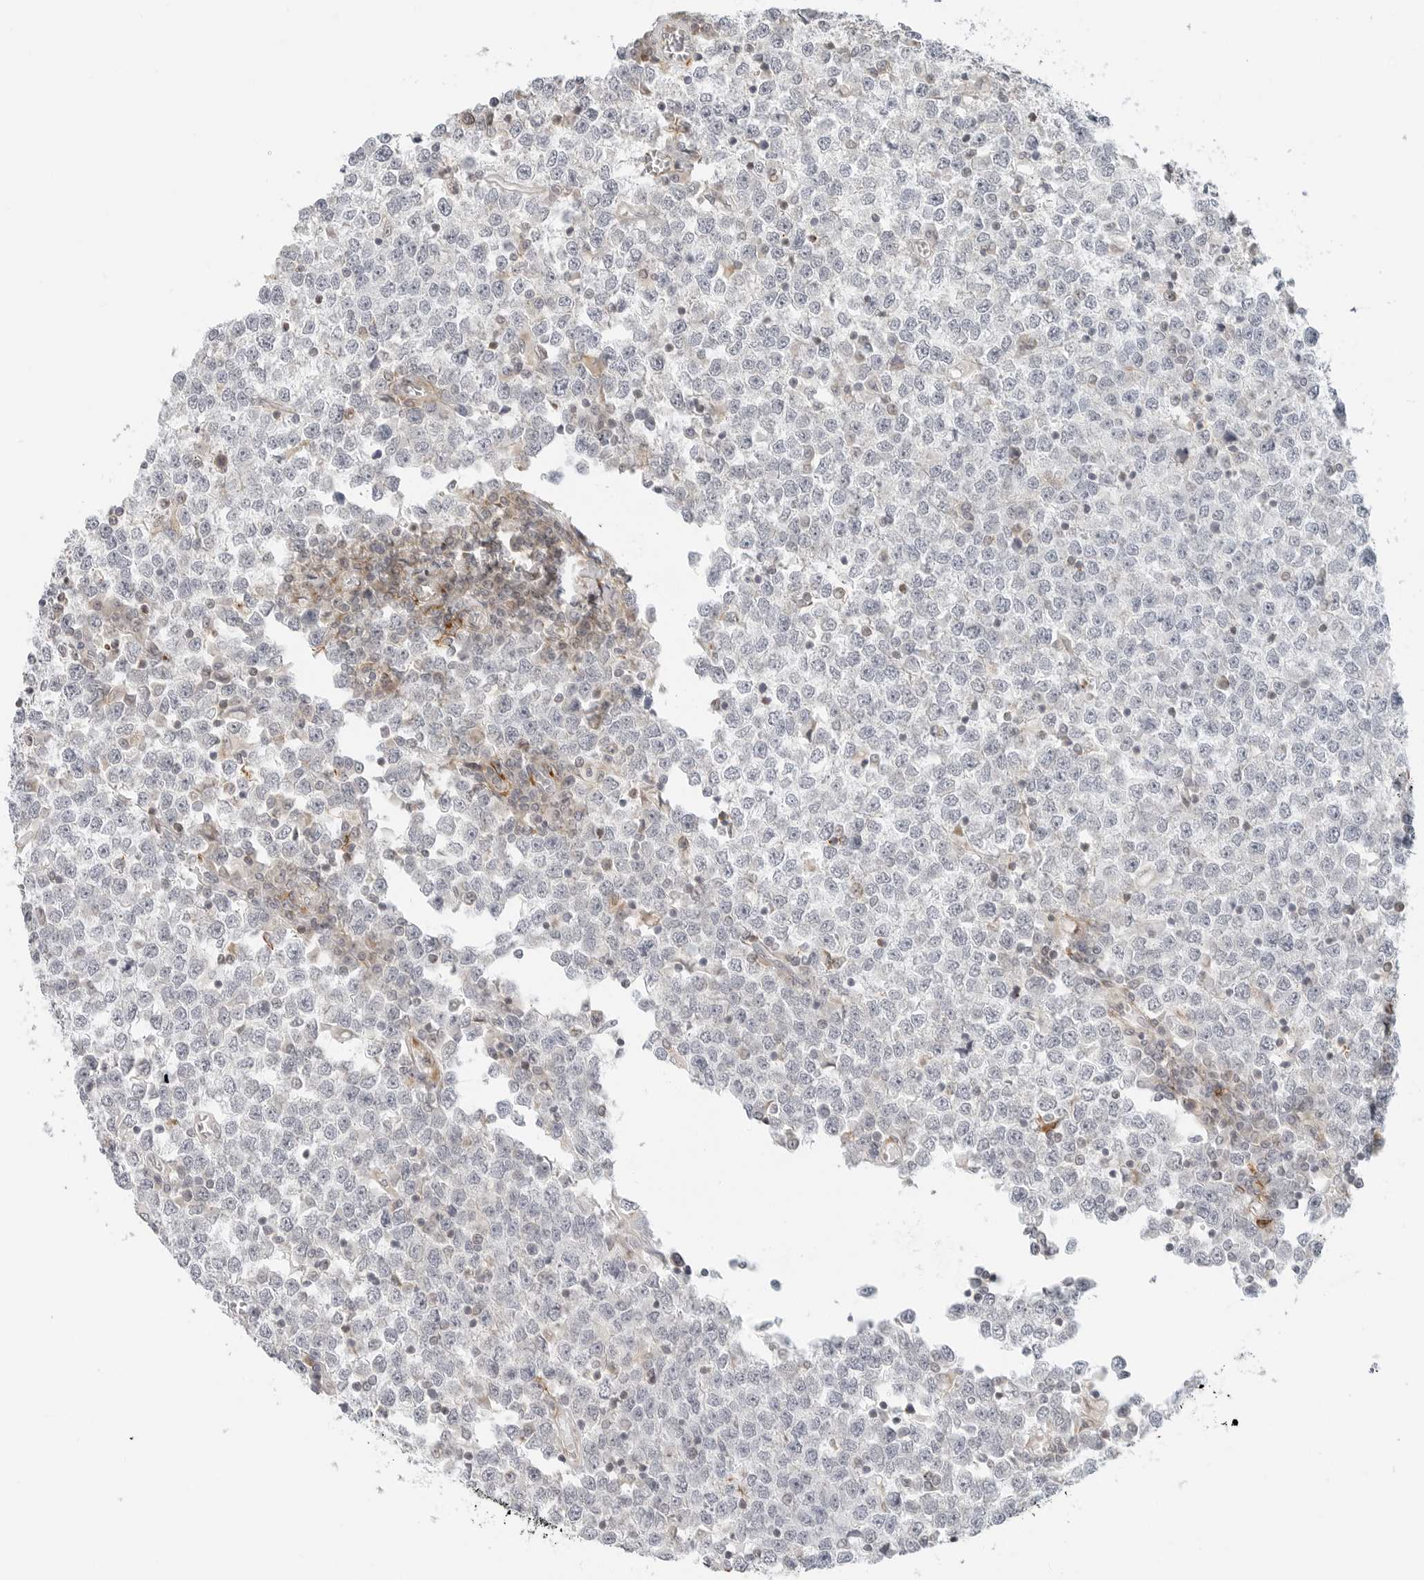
{"staining": {"intensity": "negative", "quantity": "none", "location": "none"}, "tissue": "testis cancer", "cell_type": "Tumor cells", "image_type": "cancer", "snomed": [{"axis": "morphology", "description": "Seminoma, NOS"}, {"axis": "topography", "description": "Testis"}], "caption": "High power microscopy histopathology image of an immunohistochemistry photomicrograph of testis cancer (seminoma), revealing no significant positivity in tumor cells.", "gene": "C1QTNF1", "patient": {"sex": "male", "age": 65}}